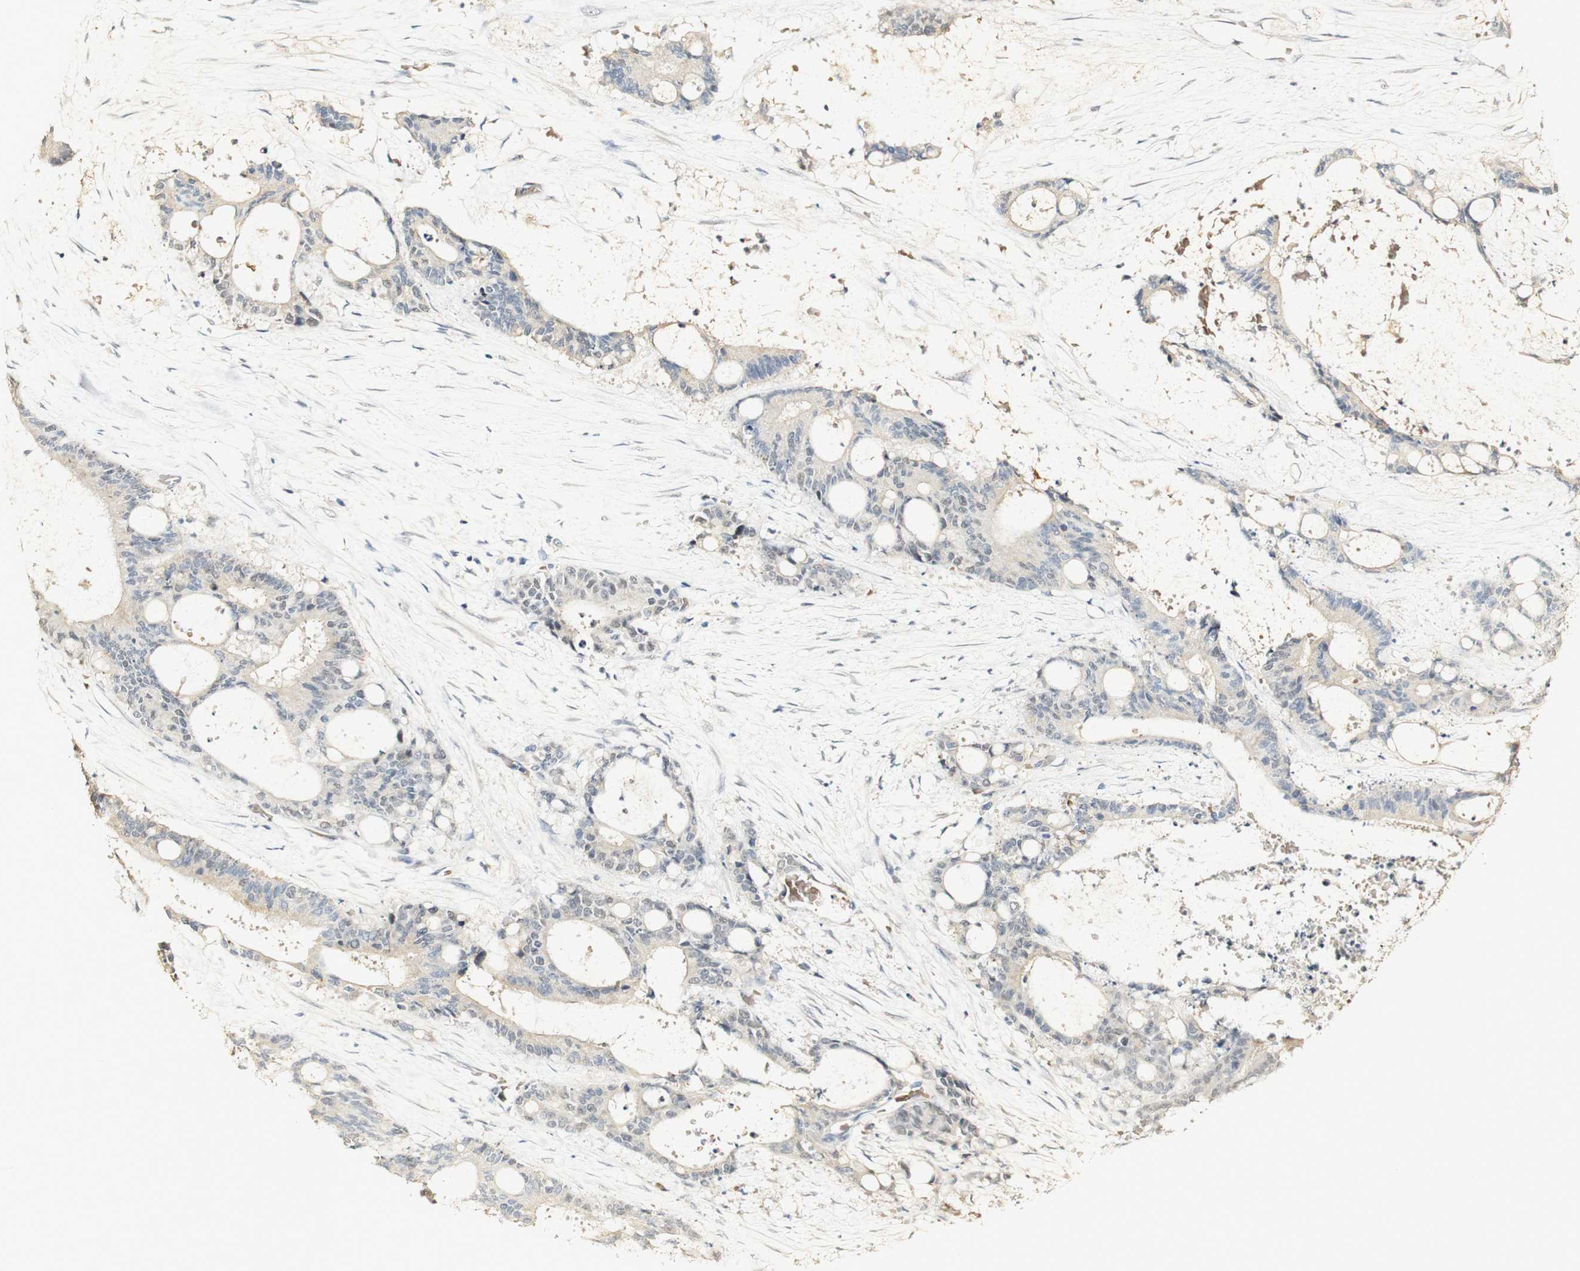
{"staining": {"intensity": "weak", "quantity": "<25%", "location": "cytoplasmic/membranous"}, "tissue": "liver cancer", "cell_type": "Tumor cells", "image_type": "cancer", "snomed": [{"axis": "morphology", "description": "Normal tissue, NOS"}, {"axis": "morphology", "description": "Cholangiocarcinoma"}, {"axis": "topography", "description": "Liver"}, {"axis": "topography", "description": "Peripheral nerve tissue"}], "caption": "This is an immunohistochemistry micrograph of cholangiocarcinoma (liver). There is no expression in tumor cells.", "gene": "SYT7", "patient": {"sex": "female", "age": 73}}